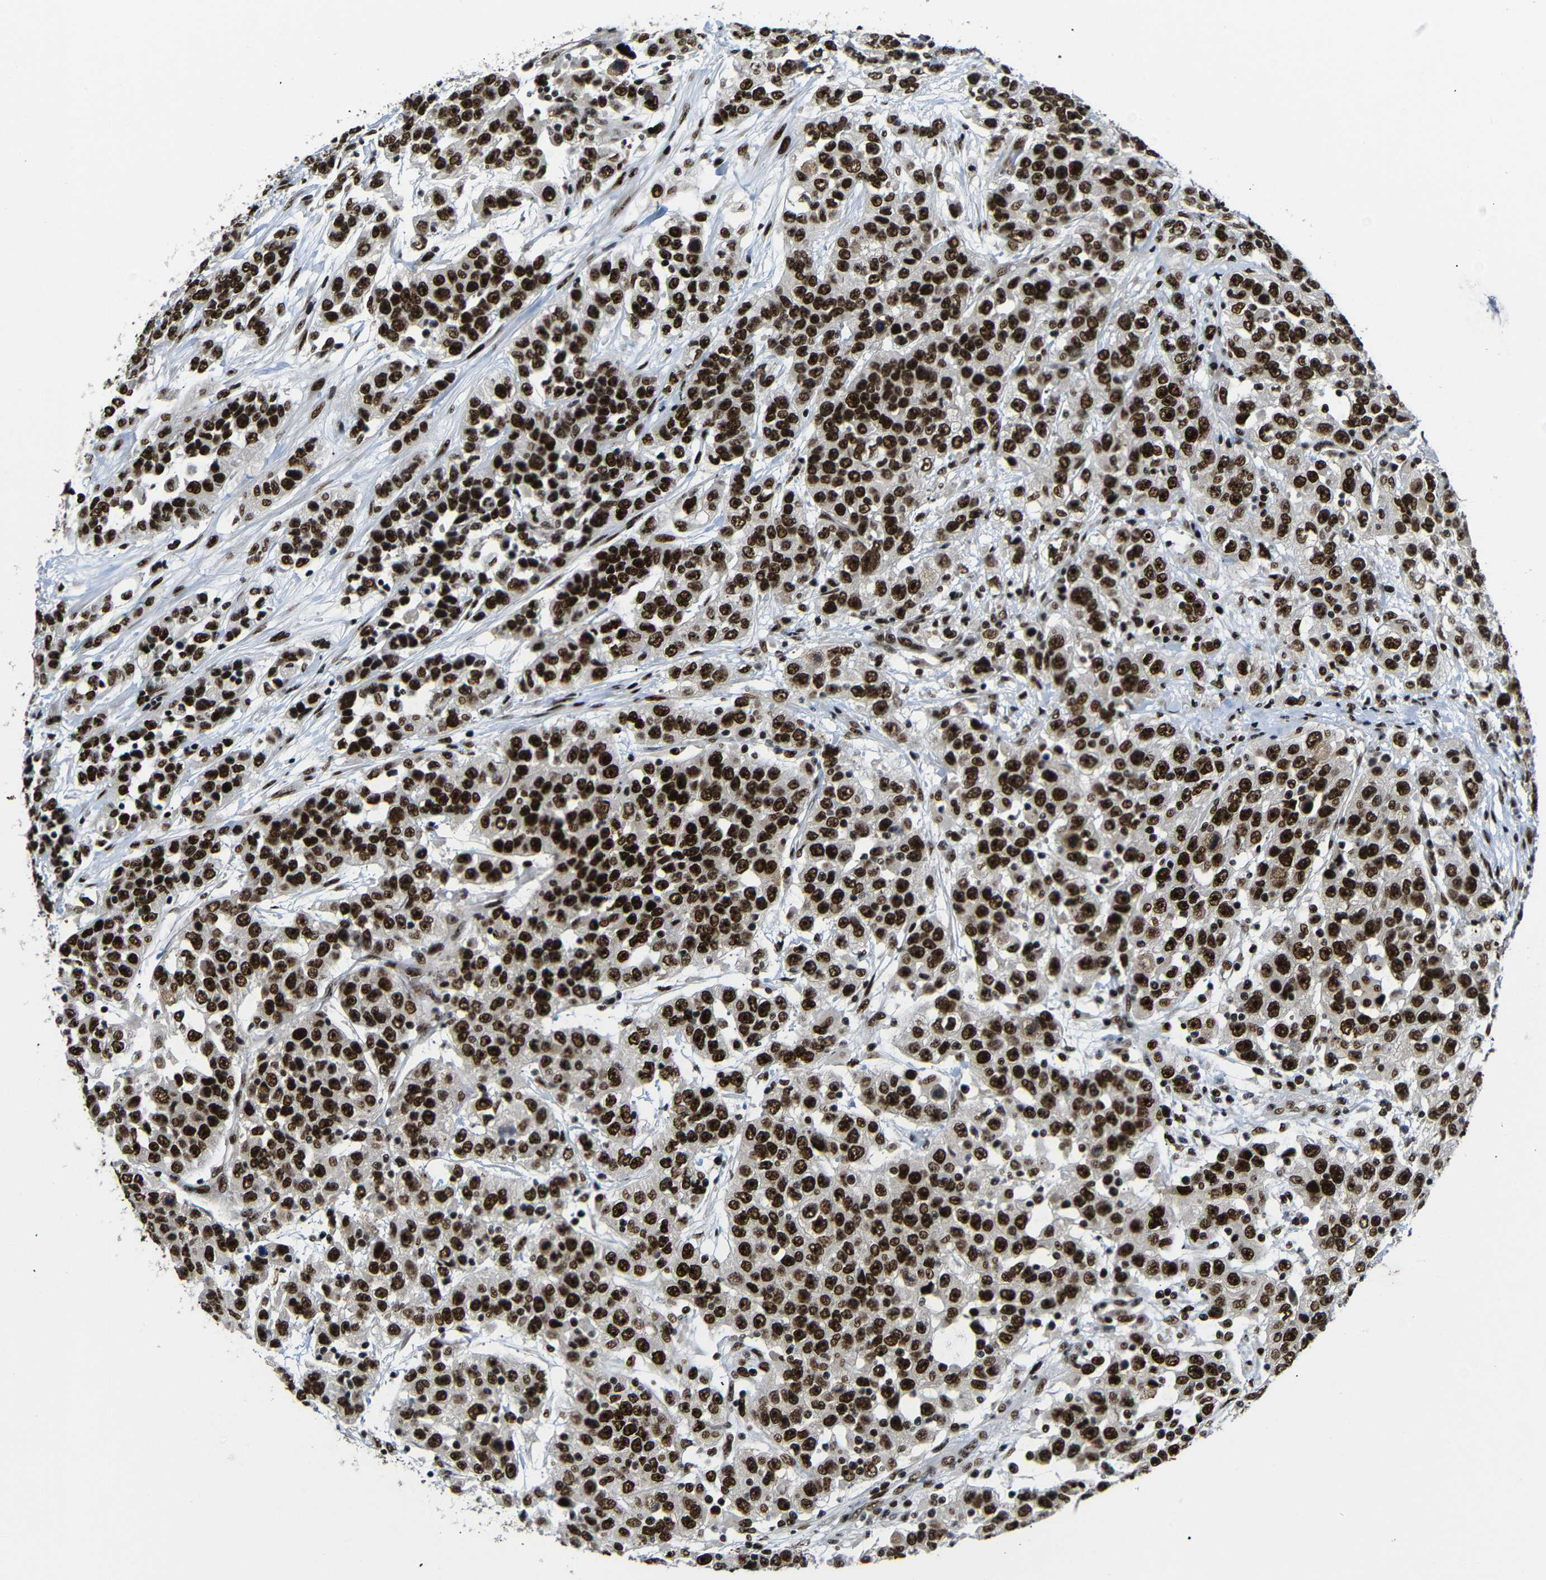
{"staining": {"intensity": "strong", "quantity": ">75%", "location": "nuclear"}, "tissue": "urothelial cancer", "cell_type": "Tumor cells", "image_type": "cancer", "snomed": [{"axis": "morphology", "description": "Urothelial carcinoma, High grade"}, {"axis": "topography", "description": "Urinary bladder"}], "caption": "Human urothelial cancer stained with a brown dye displays strong nuclear positive staining in about >75% of tumor cells.", "gene": "SETDB2", "patient": {"sex": "female", "age": 80}}